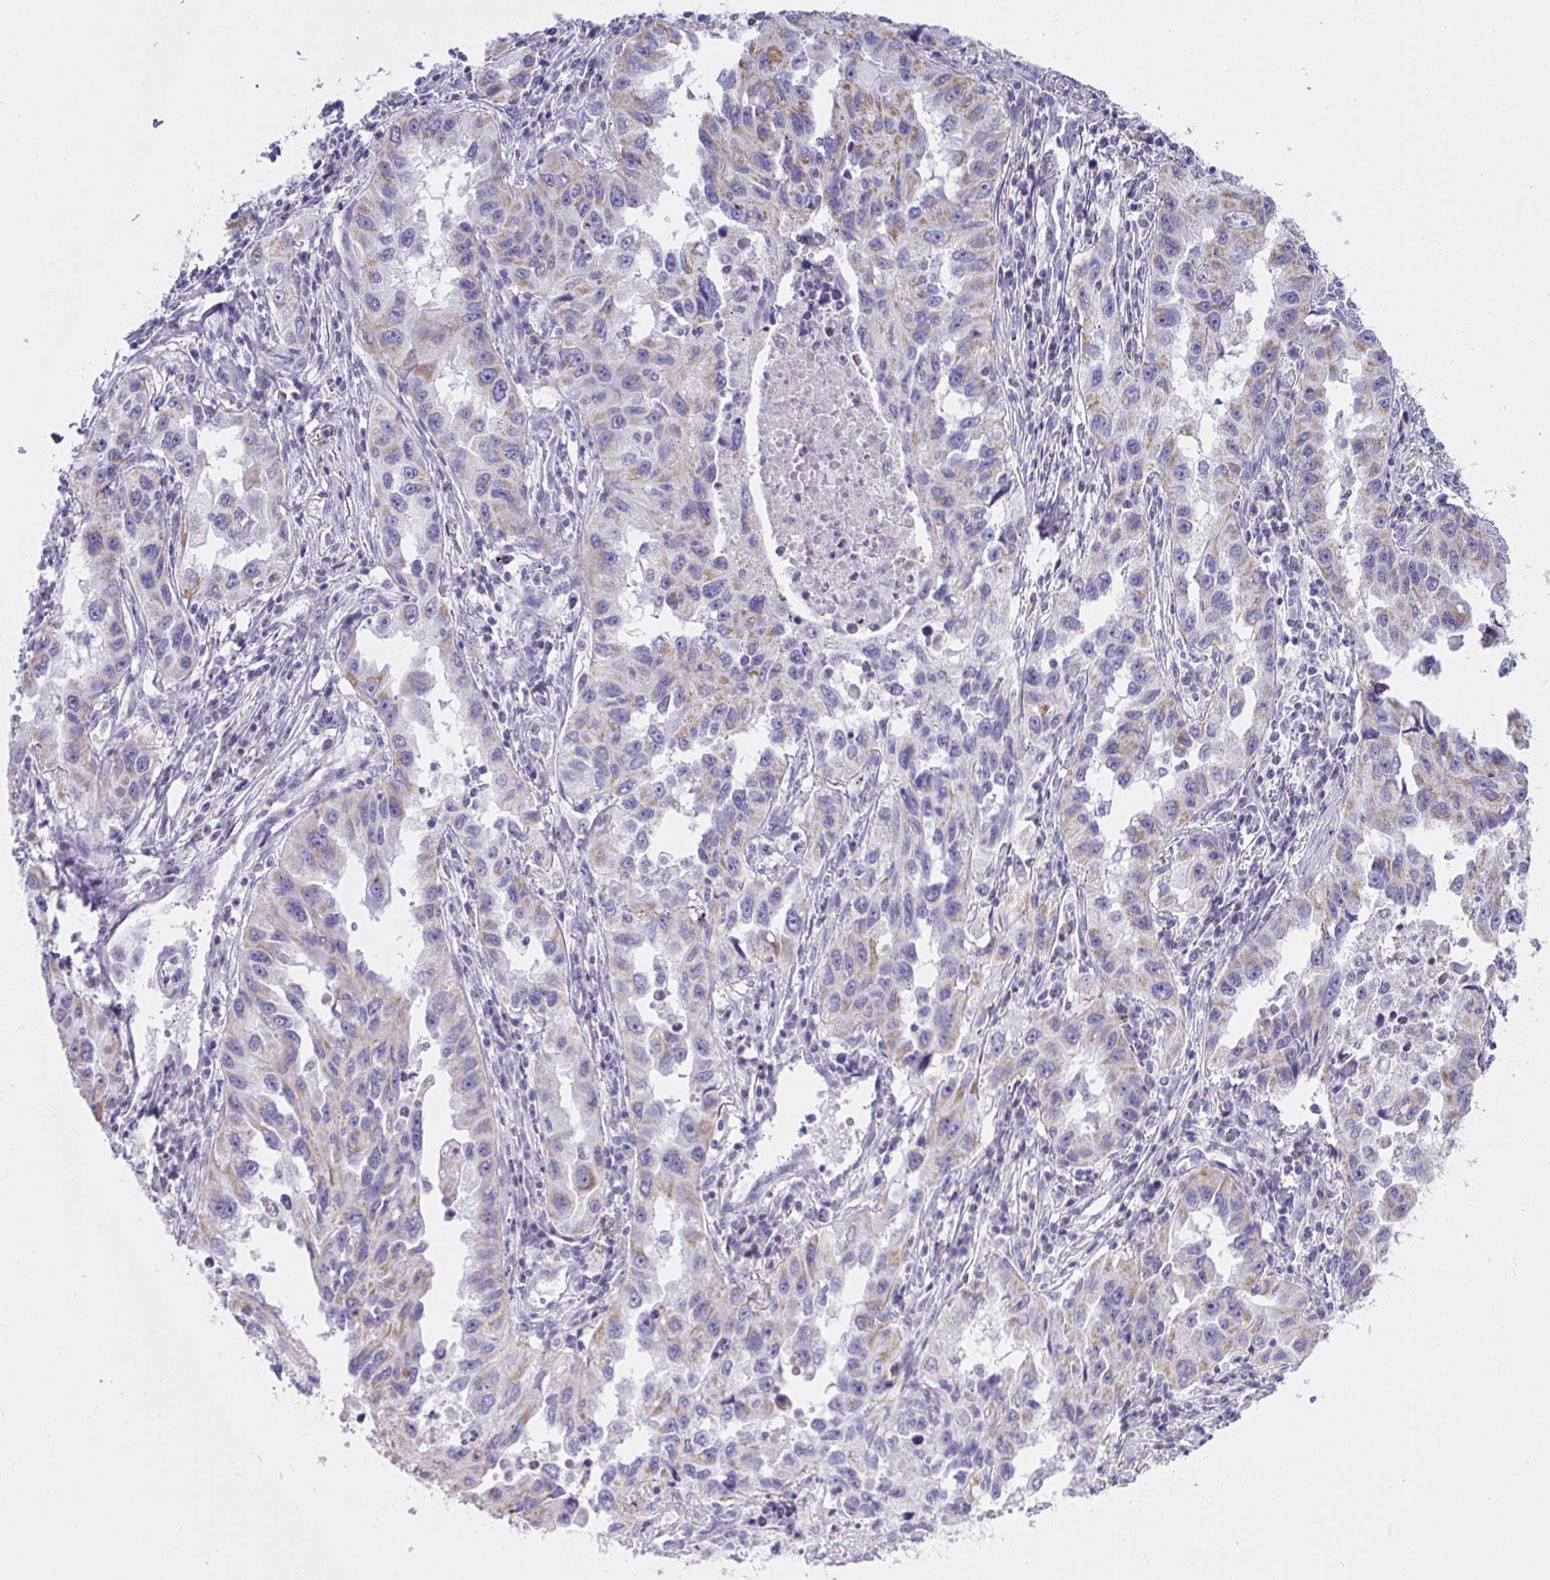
{"staining": {"intensity": "weak", "quantity": "25%-75%", "location": "cytoplasmic/membranous"}, "tissue": "lung cancer", "cell_type": "Tumor cells", "image_type": "cancer", "snomed": [{"axis": "morphology", "description": "Adenocarcinoma, NOS"}, {"axis": "topography", "description": "Lung"}], "caption": "Tumor cells reveal weak cytoplasmic/membranous positivity in approximately 25%-75% of cells in lung cancer (adenocarcinoma). (brown staining indicates protein expression, while blue staining denotes nuclei).", "gene": "SLC6A1", "patient": {"sex": "female", "age": 73}}